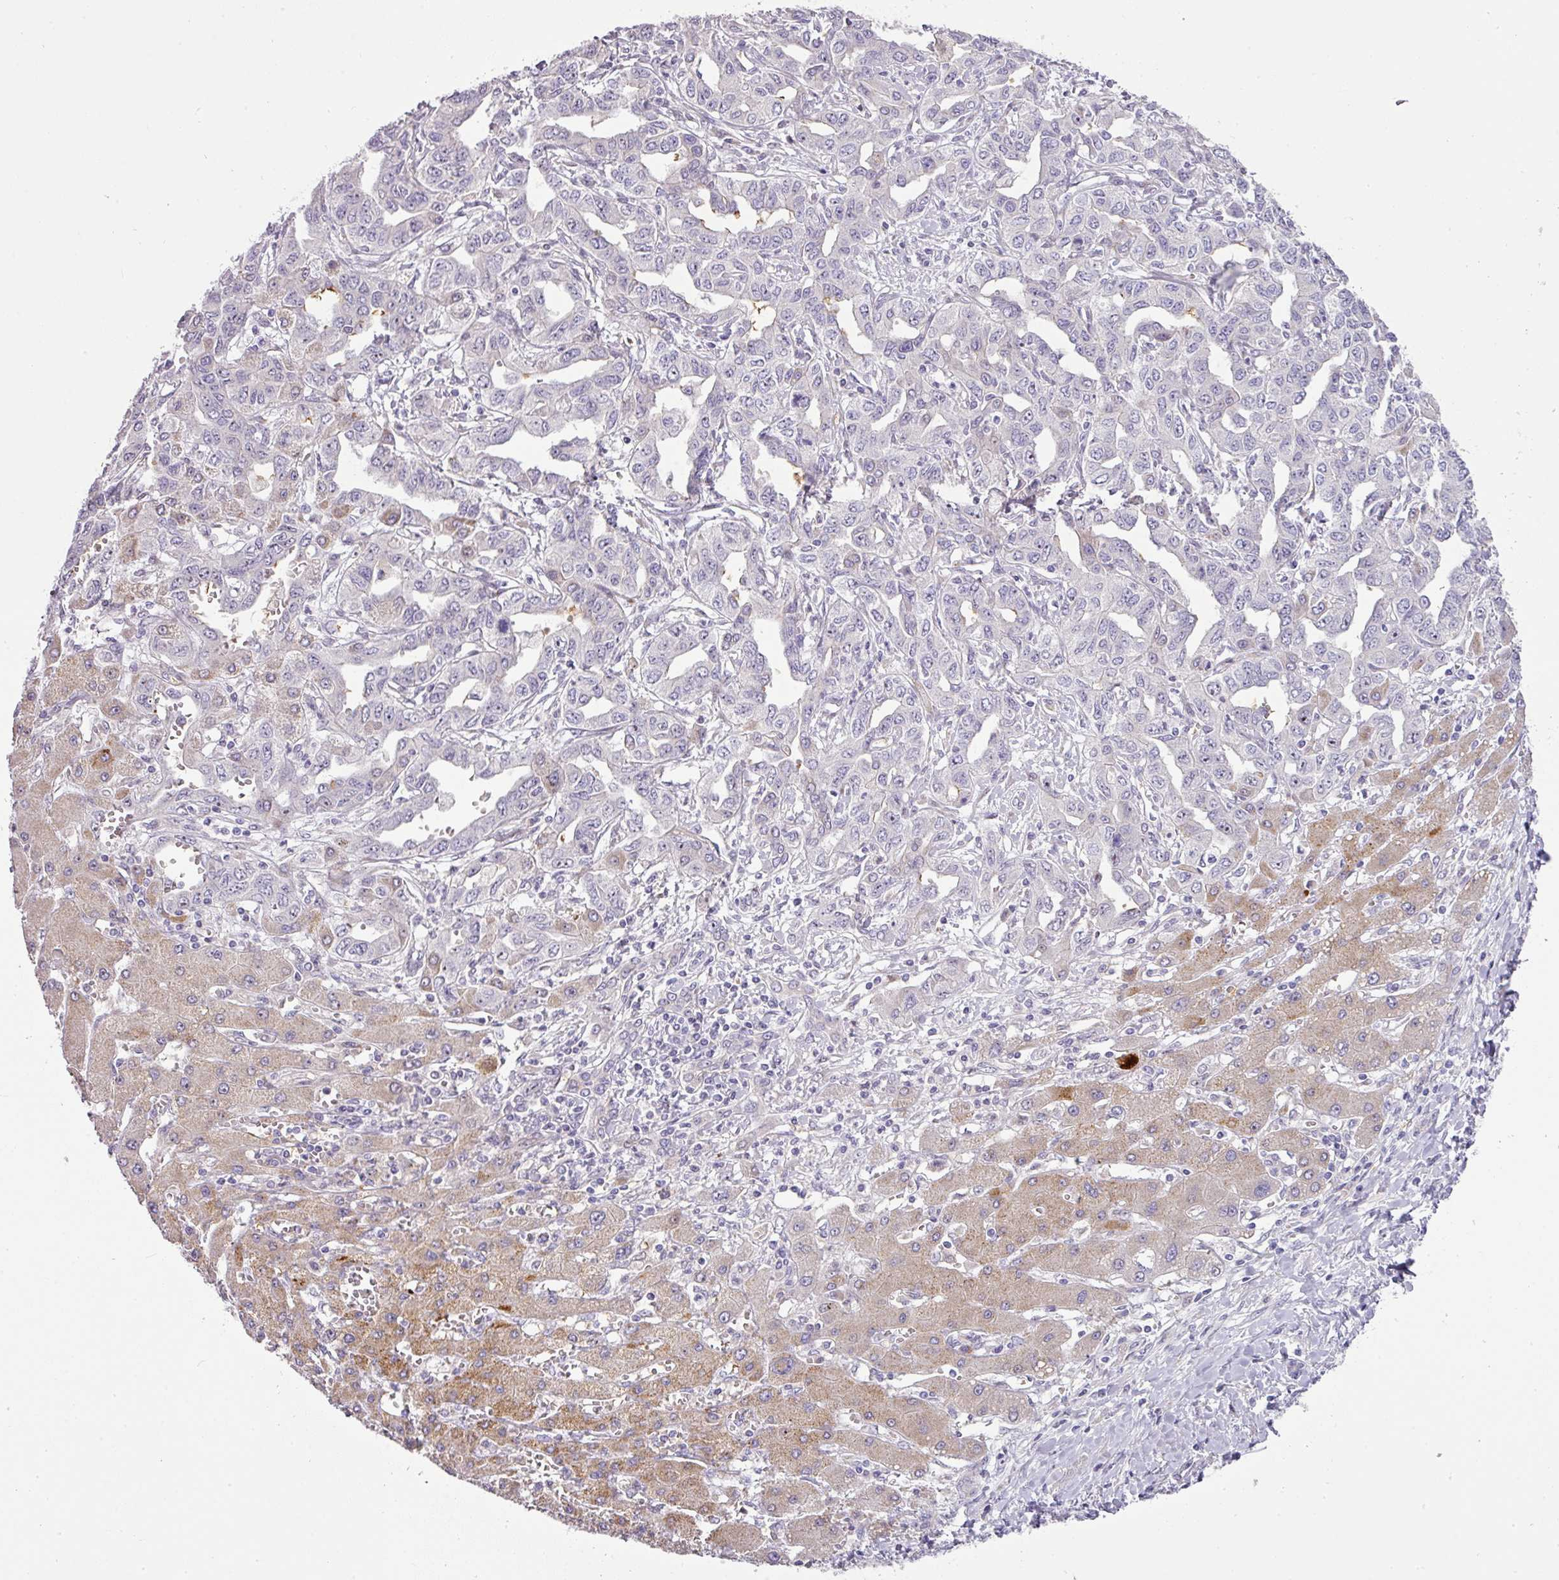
{"staining": {"intensity": "moderate", "quantity": "<25%", "location": "cytoplasmic/membranous,nuclear"}, "tissue": "liver cancer", "cell_type": "Tumor cells", "image_type": "cancer", "snomed": [{"axis": "morphology", "description": "Cholangiocarcinoma"}, {"axis": "topography", "description": "Liver"}], "caption": "Human liver cholangiocarcinoma stained with a protein marker exhibits moderate staining in tumor cells.", "gene": "ATP6V1F", "patient": {"sex": "male", "age": 59}}